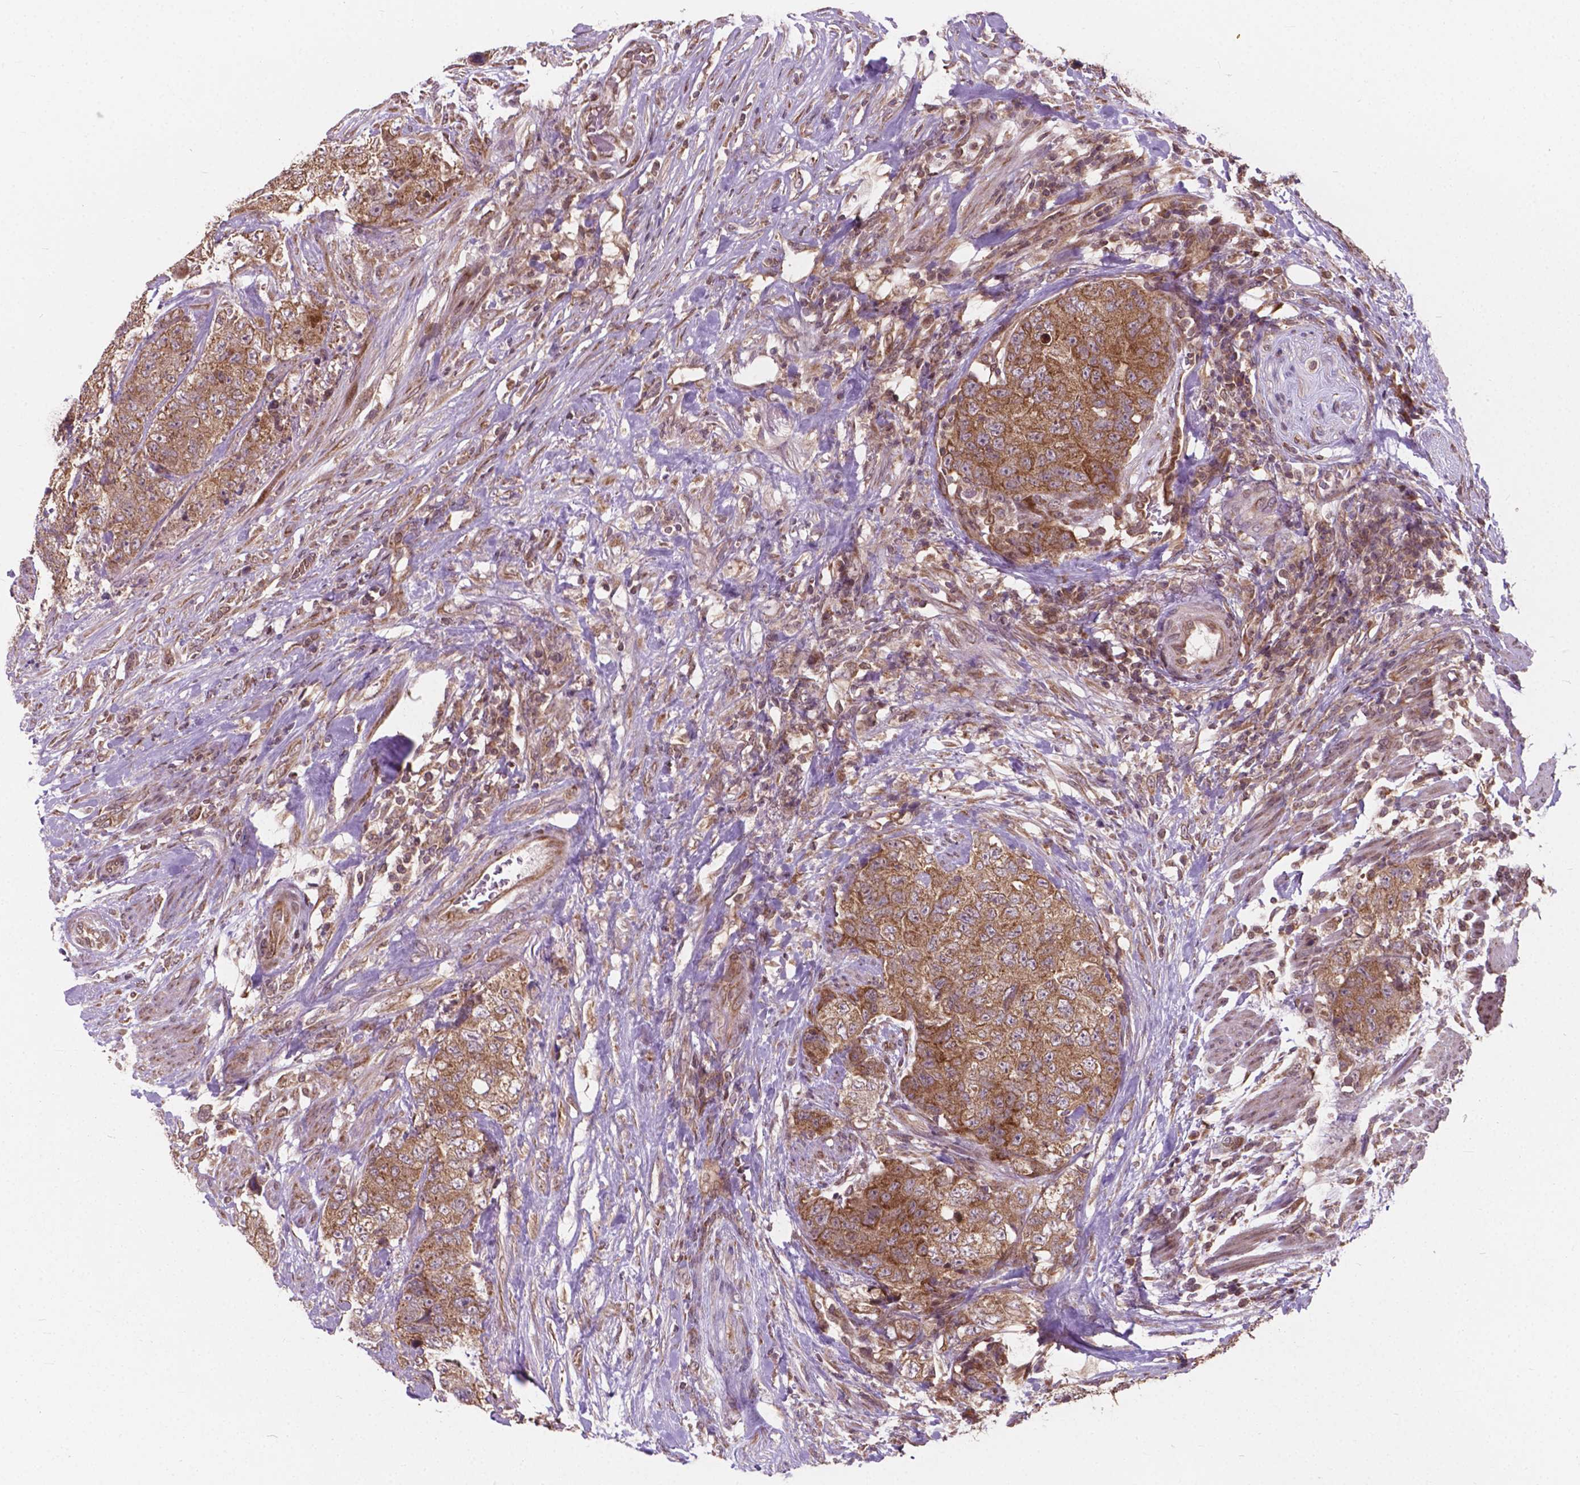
{"staining": {"intensity": "moderate", "quantity": ">75%", "location": "cytoplasmic/membranous"}, "tissue": "urothelial cancer", "cell_type": "Tumor cells", "image_type": "cancer", "snomed": [{"axis": "morphology", "description": "Urothelial carcinoma, High grade"}, {"axis": "topography", "description": "Urinary bladder"}], "caption": "IHC (DAB (3,3'-diaminobenzidine)) staining of urothelial carcinoma (high-grade) displays moderate cytoplasmic/membranous protein staining in about >75% of tumor cells. Using DAB (brown) and hematoxylin (blue) stains, captured at high magnification using brightfield microscopy.", "gene": "MRPL33", "patient": {"sex": "female", "age": 78}}